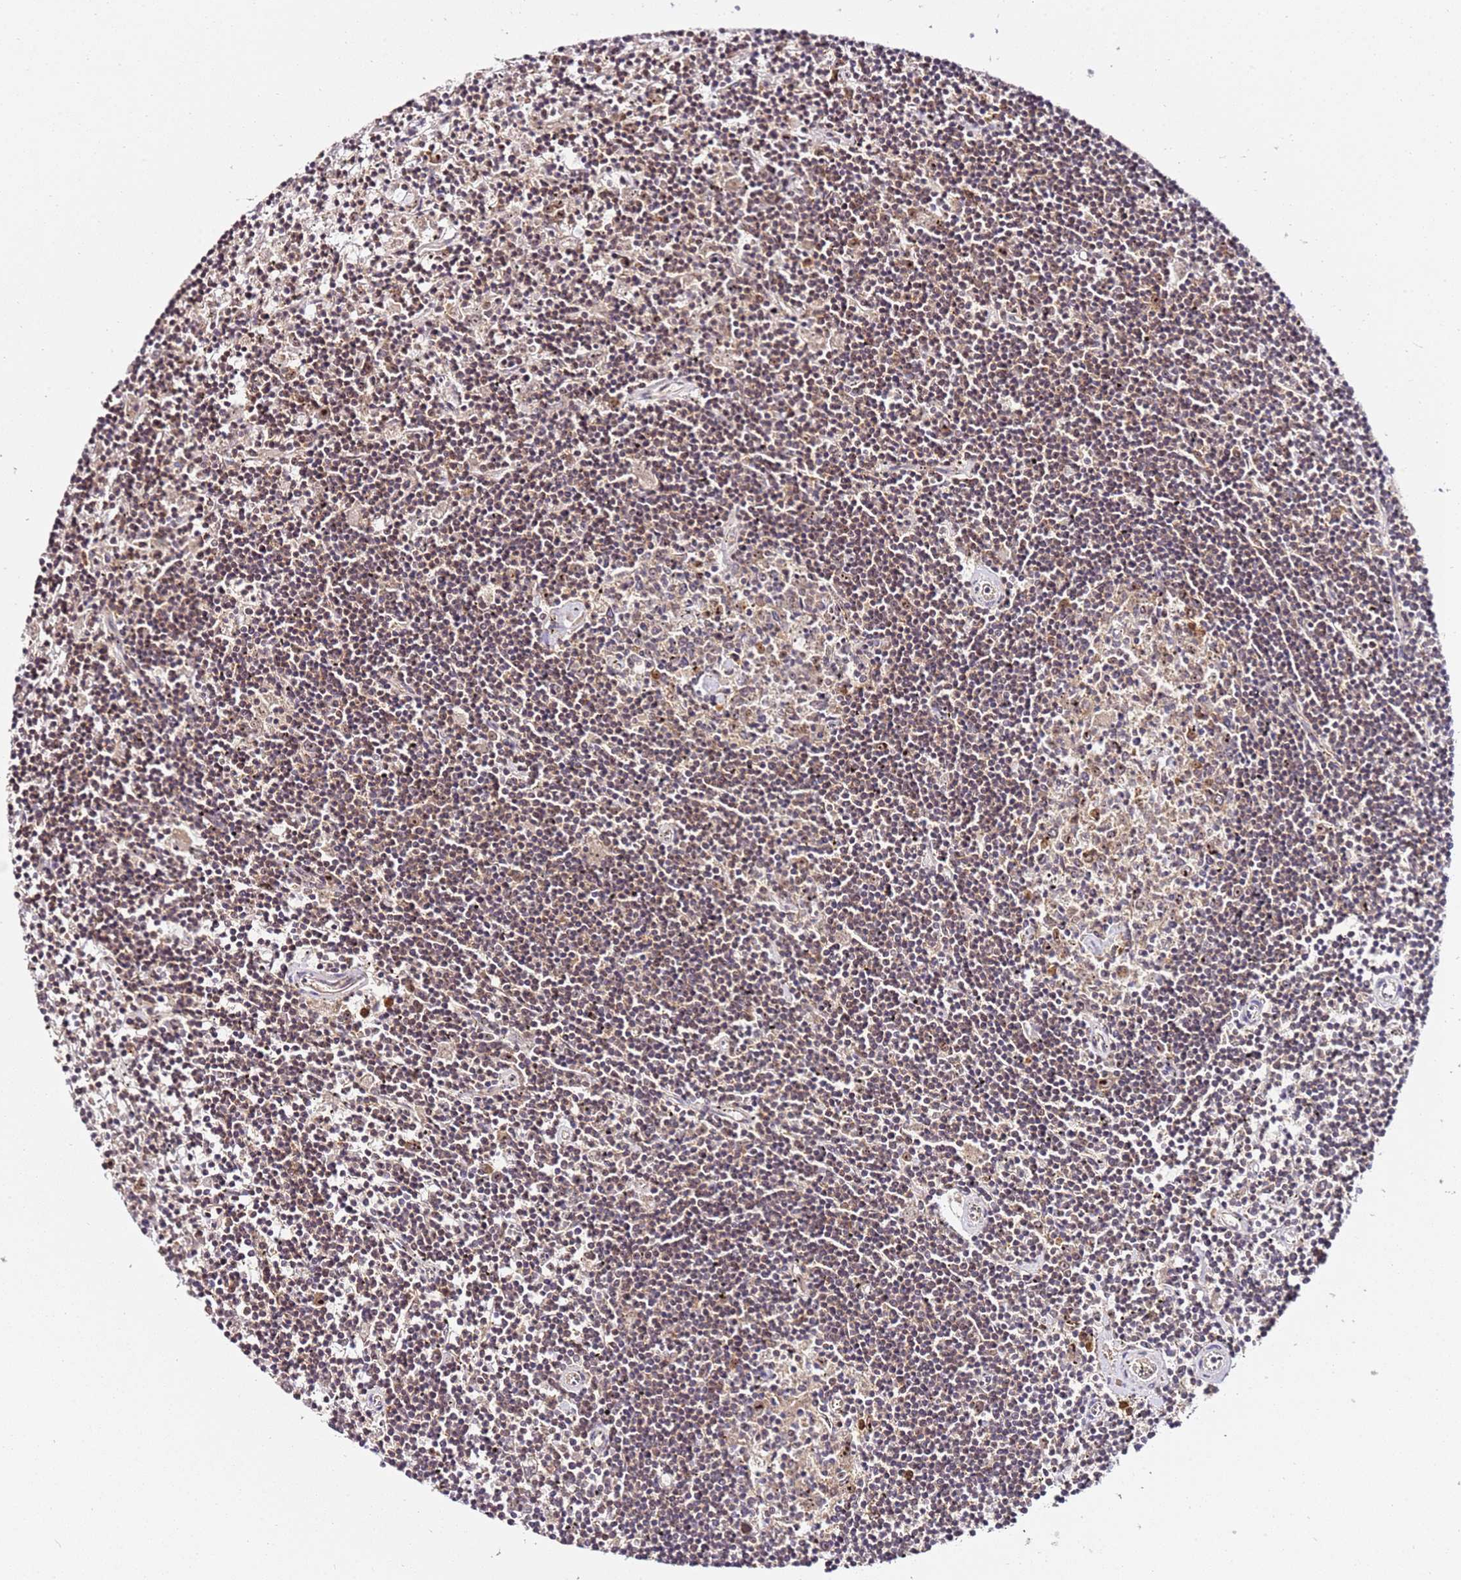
{"staining": {"intensity": "weak", "quantity": ">75%", "location": "cytoplasmic/membranous,nuclear"}, "tissue": "lymphoma", "cell_type": "Tumor cells", "image_type": "cancer", "snomed": [{"axis": "morphology", "description": "Malignant lymphoma, non-Hodgkin's type, Low grade"}, {"axis": "topography", "description": "Spleen"}], "caption": "Immunohistochemistry (IHC) of human malignant lymphoma, non-Hodgkin's type (low-grade) exhibits low levels of weak cytoplasmic/membranous and nuclear expression in about >75% of tumor cells.", "gene": "DDX27", "patient": {"sex": "male", "age": 76}}